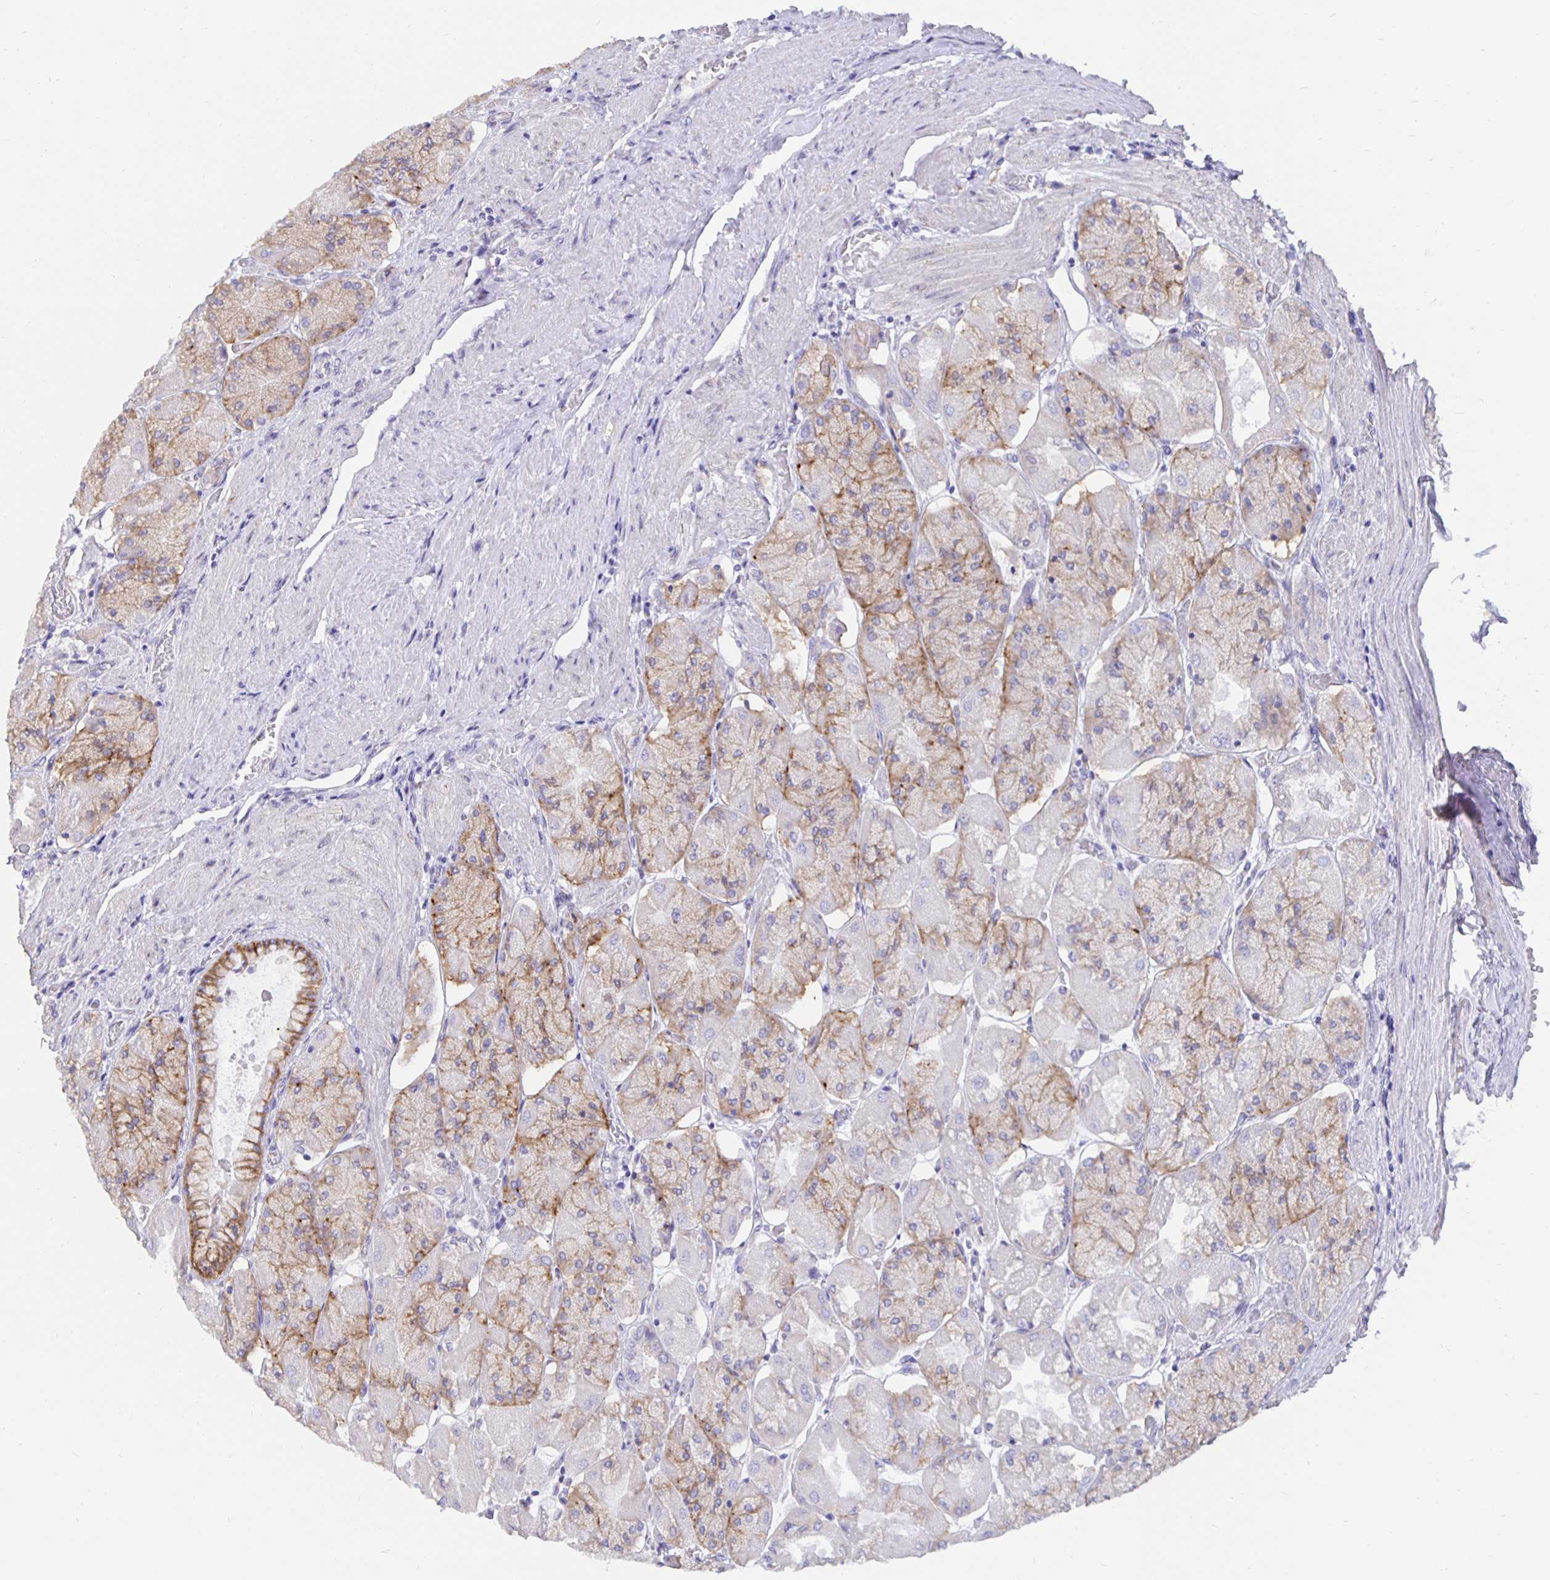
{"staining": {"intensity": "moderate", "quantity": "25%-75%", "location": "cytoplasmic/membranous"}, "tissue": "stomach", "cell_type": "Glandular cells", "image_type": "normal", "snomed": [{"axis": "morphology", "description": "Normal tissue, NOS"}, {"axis": "topography", "description": "Stomach"}], "caption": "A high-resolution micrograph shows IHC staining of unremarkable stomach, which exhibits moderate cytoplasmic/membranous staining in approximately 25%-75% of glandular cells. The staining is performed using DAB brown chromogen to label protein expression. The nuclei are counter-stained blue using hematoxylin.", "gene": "DNAI2", "patient": {"sex": "female", "age": 61}}